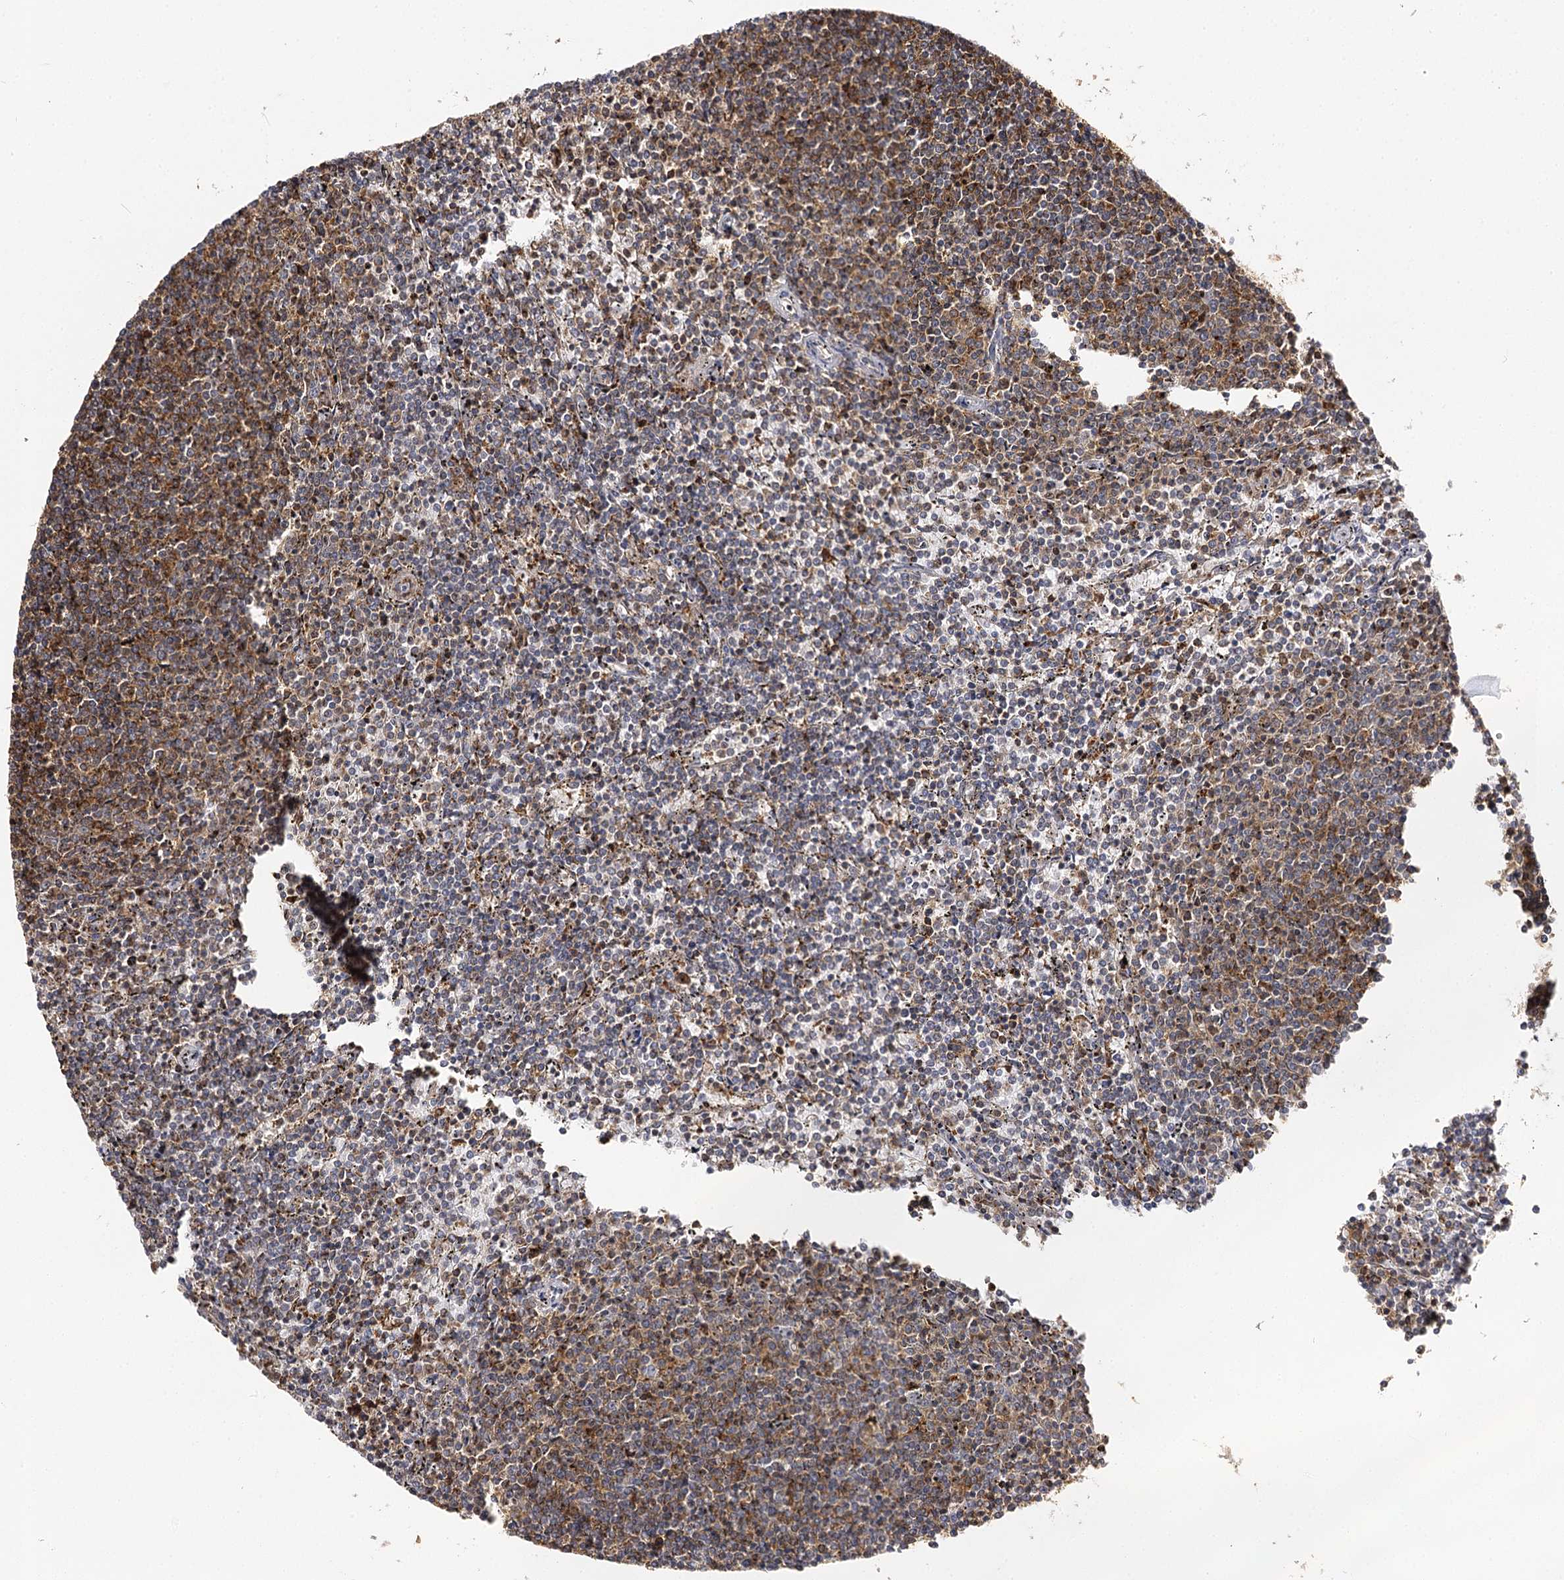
{"staining": {"intensity": "weak", "quantity": "<25%", "location": "cytoplasmic/membranous"}, "tissue": "lymphoma", "cell_type": "Tumor cells", "image_type": "cancer", "snomed": [{"axis": "morphology", "description": "Malignant lymphoma, non-Hodgkin's type, Low grade"}, {"axis": "topography", "description": "Spleen"}], "caption": "An immunohistochemistry (IHC) micrograph of low-grade malignant lymphoma, non-Hodgkin's type is shown. There is no staining in tumor cells of low-grade malignant lymphoma, non-Hodgkin's type.", "gene": "SEC24B", "patient": {"sex": "female", "age": 50}}